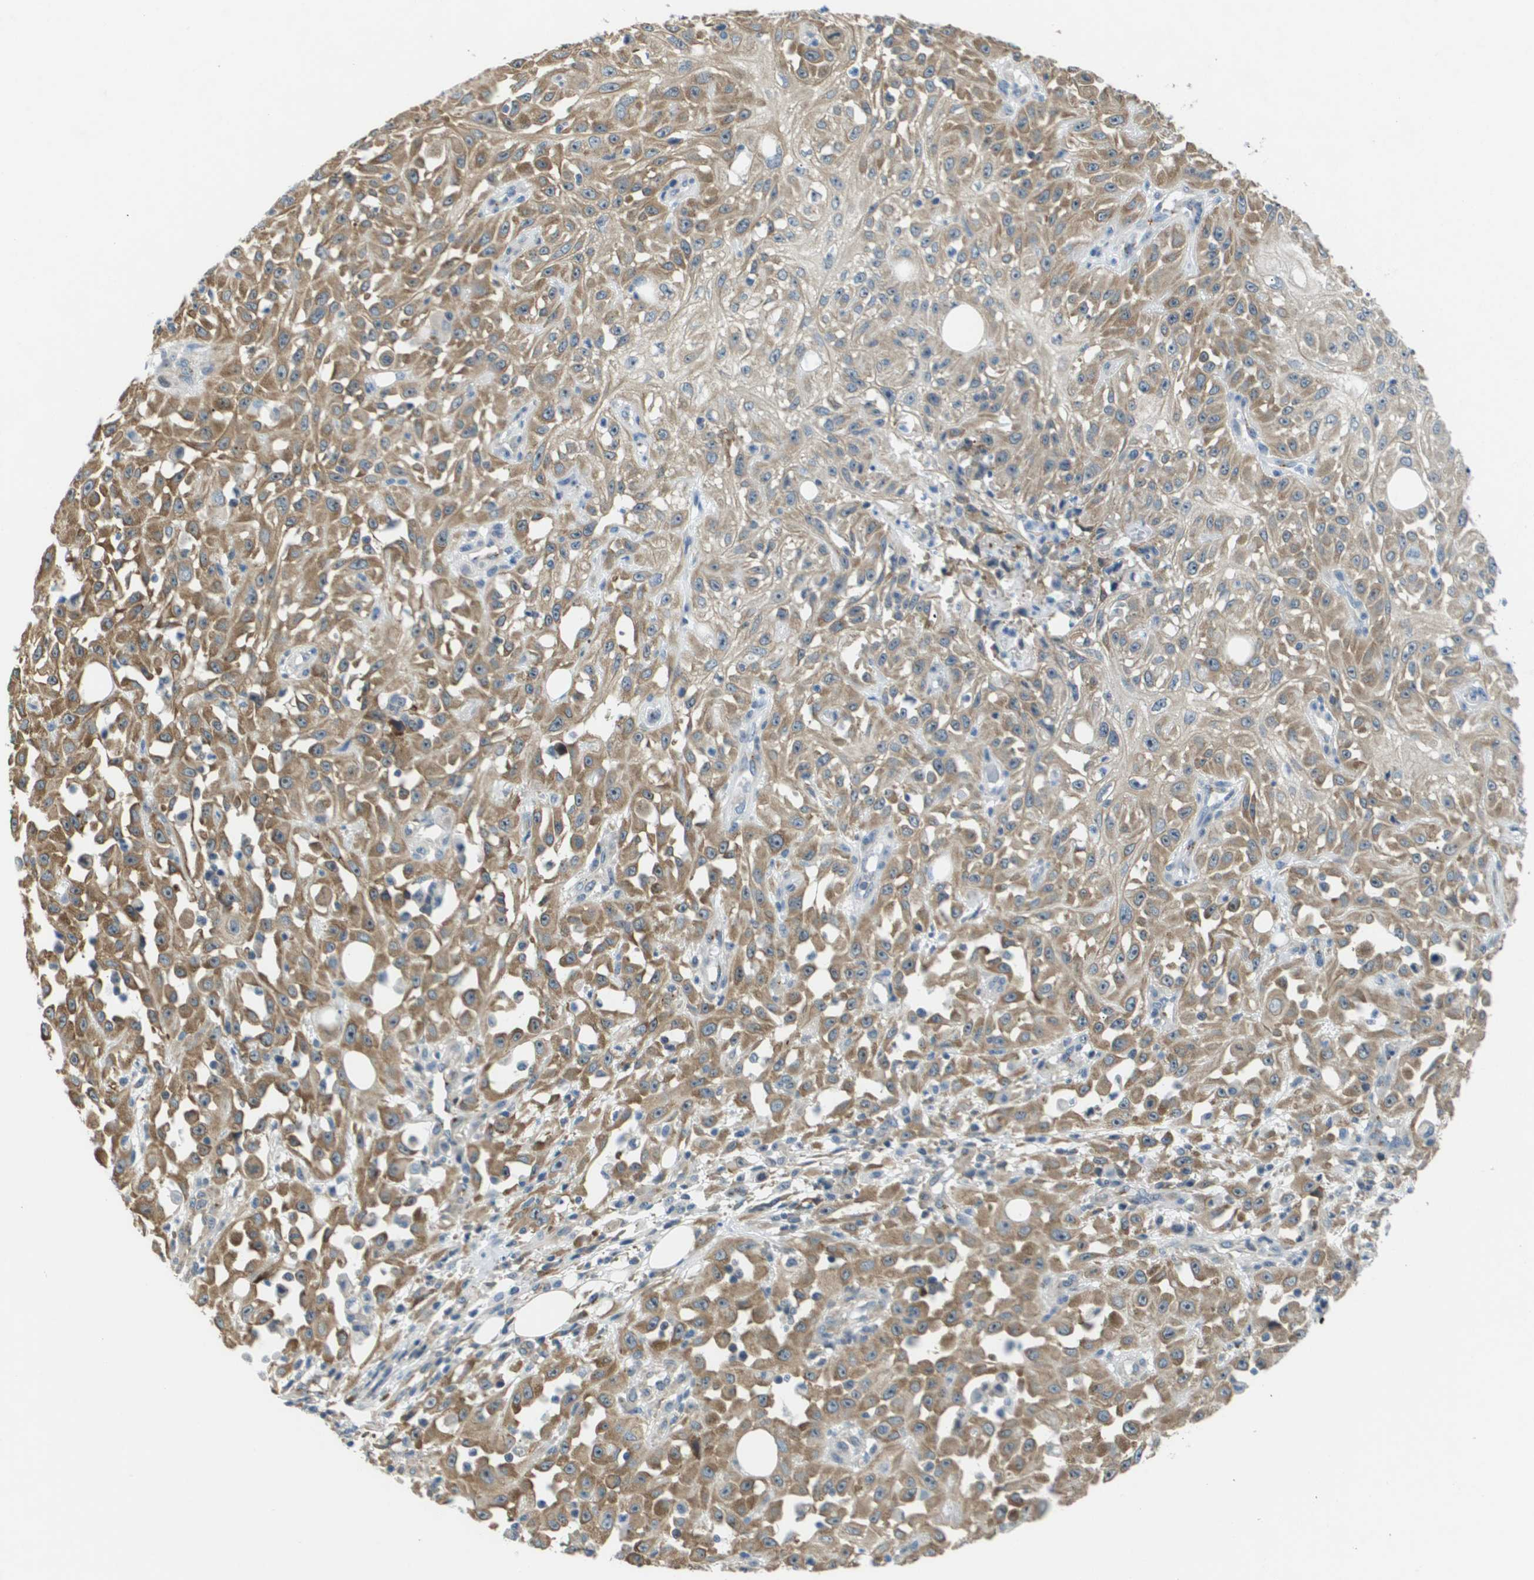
{"staining": {"intensity": "moderate", "quantity": ">75%", "location": "cytoplasmic/membranous"}, "tissue": "skin cancer", "cell_type": "Tumor cells", "image_type": "cancer", "snomed": [{"axis": "morphology", "description": "Squamous cell carcinoma, NOS"}, {"axis": "morphology", "description": "Squamous cell carcinoma, metastatic, NOS"}, {"axis": "topography", "description": "Skin"}, {"axis": "topography", "description": "Lymph node"}], "caption": "Human metastatic squamous cell carcinoma (skin) stained with a brown dye exhibits moderate cytoplasmic/membranous positive positivity in about >75% of tumor cells.", "gene": "OTUD5", "patient": {"sex": "male", "age": 75}}